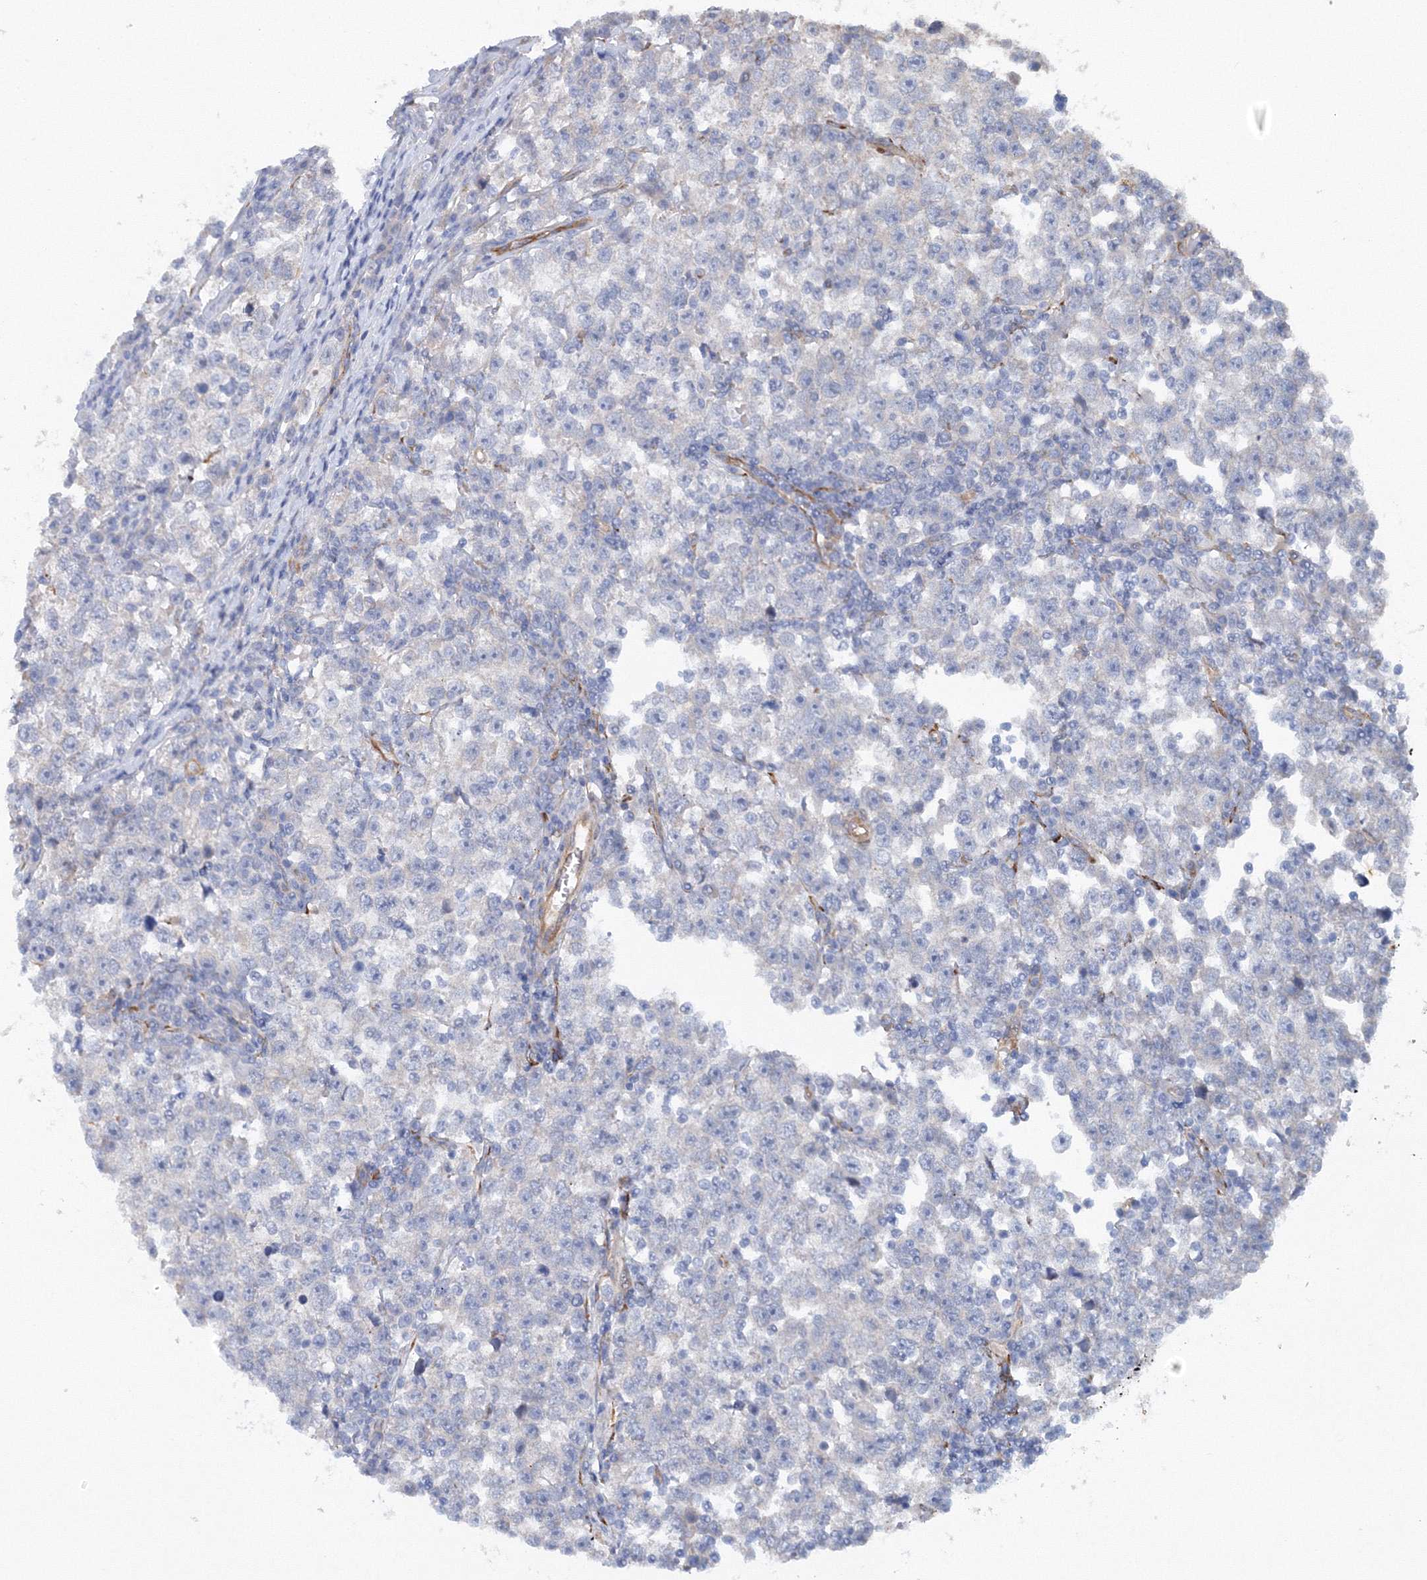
{"staining": {"intensity": "negative", "quantity": "none", "location": "none"}, "tissue": "testis cancer", "cell_type": "Tumor cells", "image_type": "cancer", "snomed": [{"axis": "morphology", "description": "Normal tissue, NOS"}, {"axis": "morphology", "description": "Seminoma, NOS"}, {"axis": "topography", "description": "Testis"}], "caption": "Protein analysis of testis cancer demonstrates no significant expression in tumor cells.", "gene": "TANC1", "patient": {"sex": "male", "age": 43}}